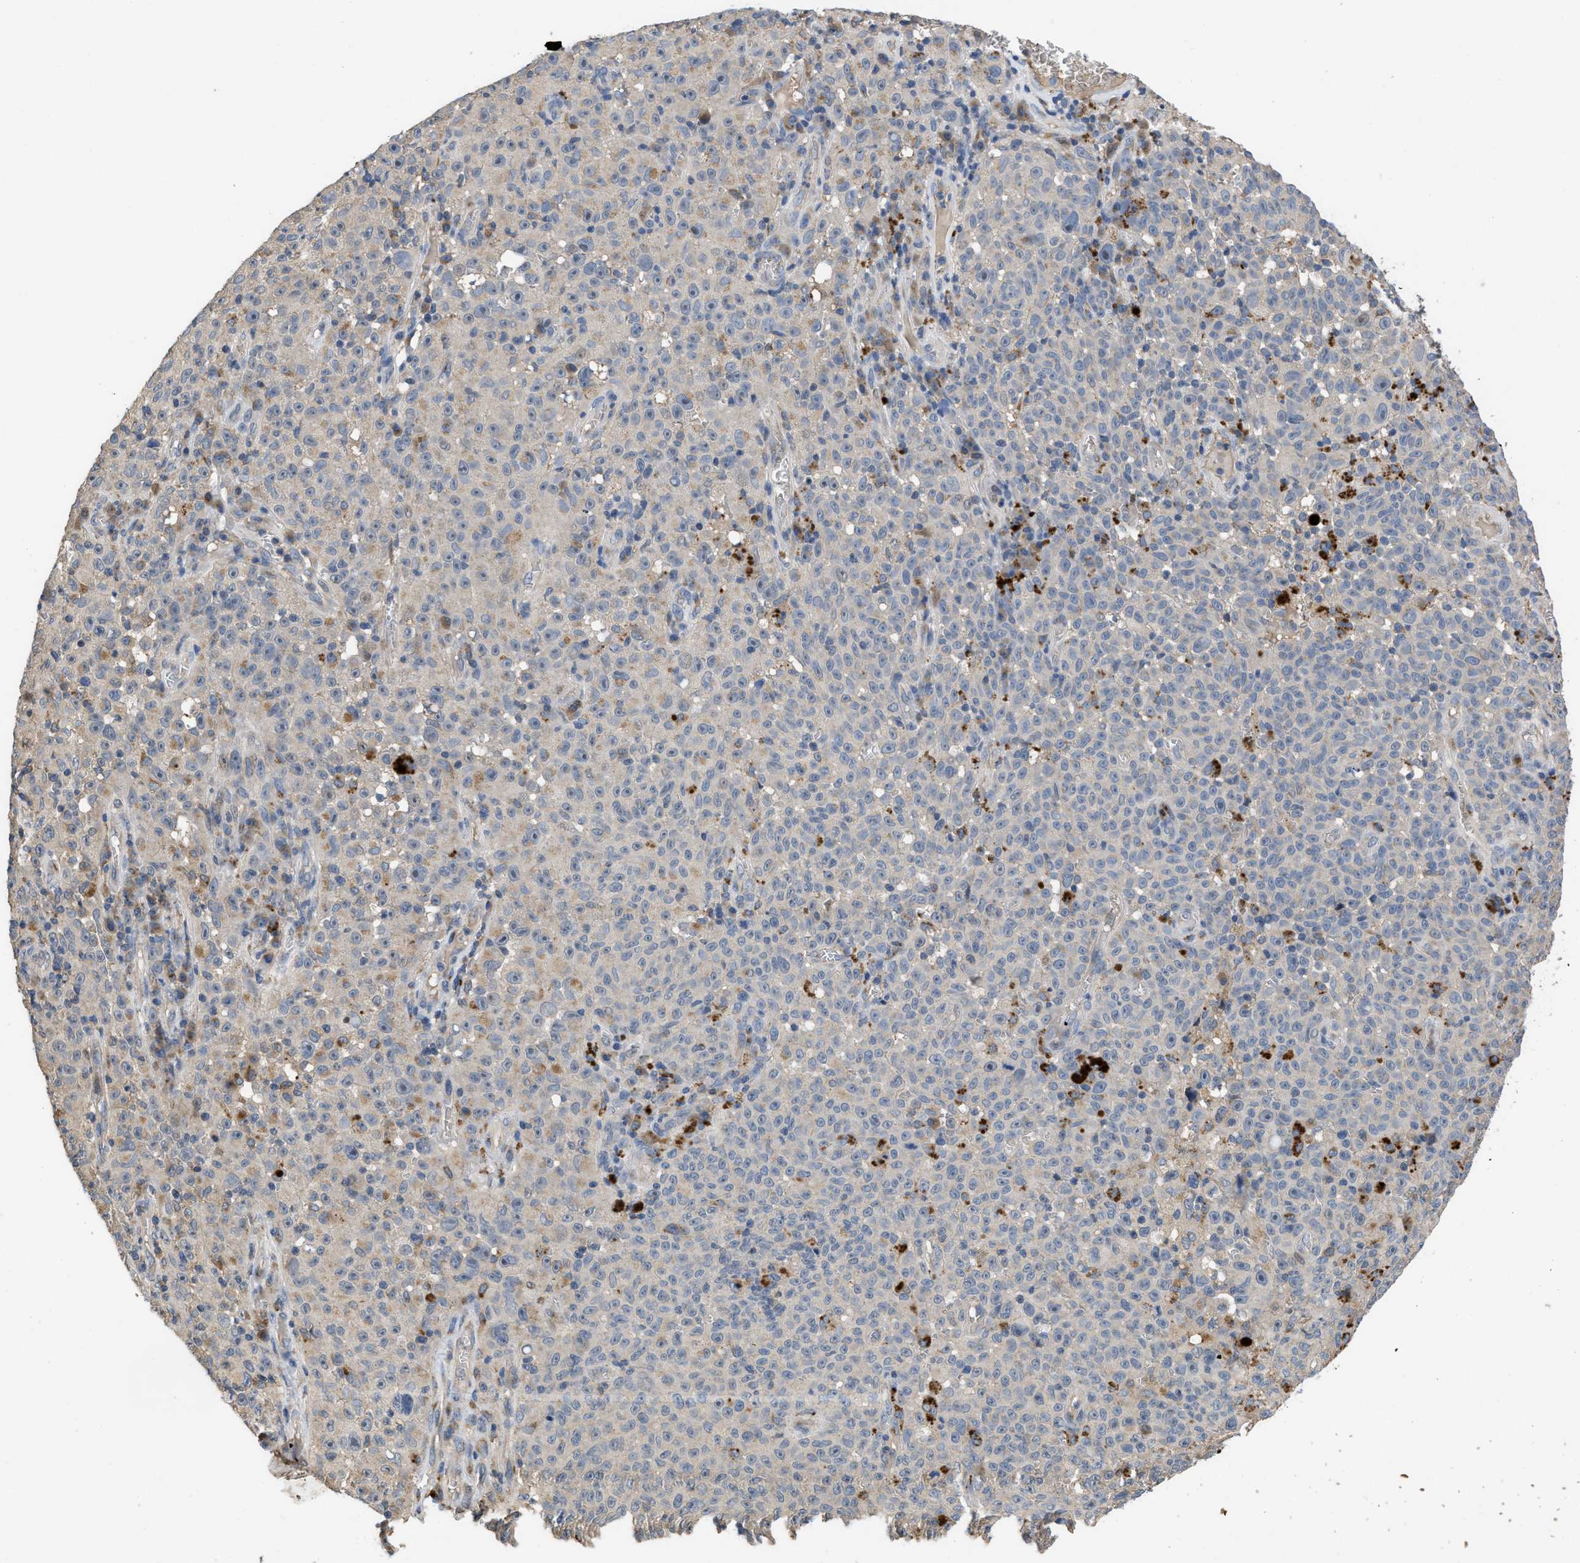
{"staining": {"intensity": "negative", "quantity": "none", "location": "none"}, "tissue": "melanoma", "cell_type": "Tumor cells", "image_type": "cancer", "snomed": [{"axis": "morphology", "description": "Malignant melanoma, NOS"}, {"axis": "topography", "description": "Skin"}], "caption": "Tumor cells are negative for protein expression in human malignant melanoma. Nuclei are stained in blue.", "gene": "SIK2", "patient": {"sex": "female", "age": 82}}